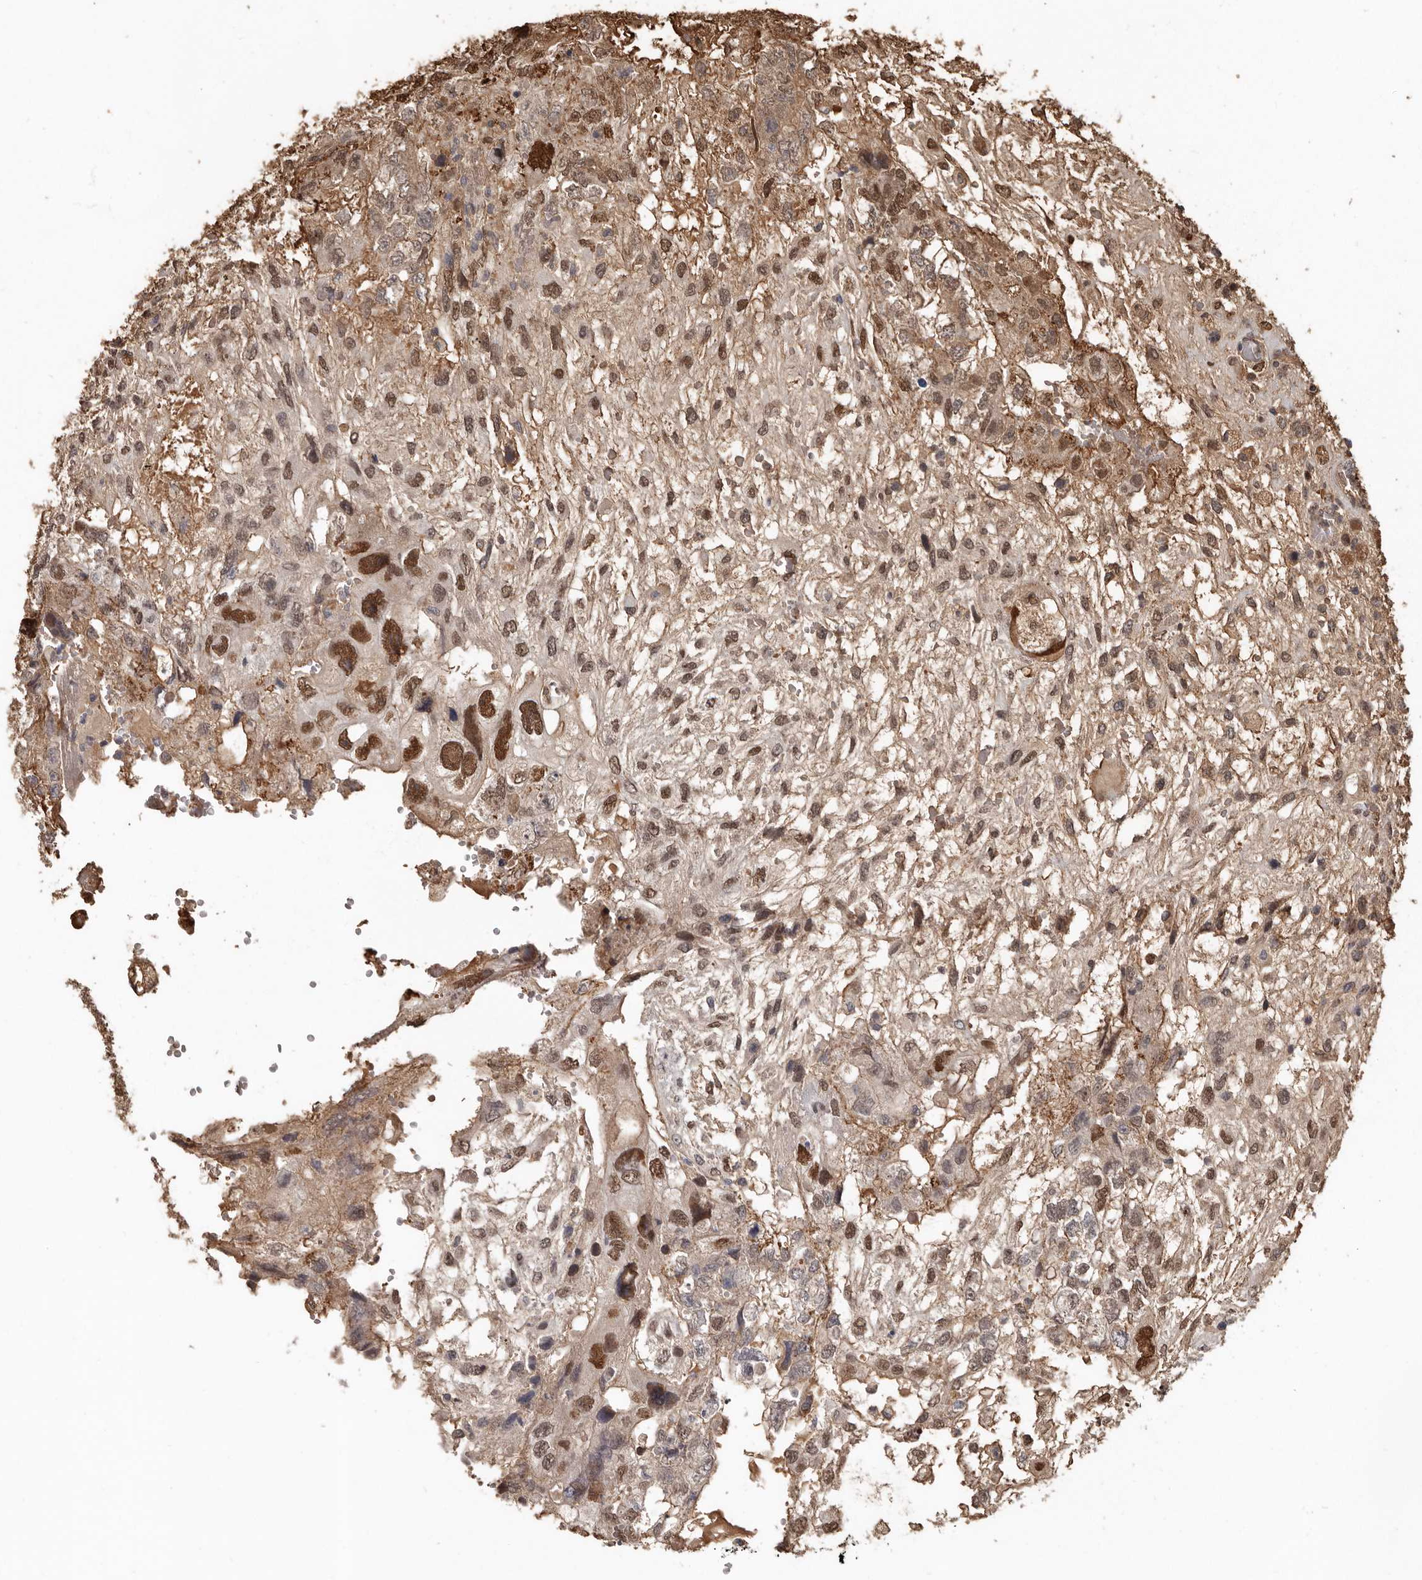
{"staining": {"intensity": "moderate", "quantity": ">75%", "location": "cytoplasmic/membranous,nuclear"}, "tissue": "testis cancer", "cell_type": "Tumor cells", "image_type": "cancer", "snomed": [{"axis": "morphology", "description": "Carcinoma, Embryonal, NOS"}, {"axis": "topography", "description": "Testis"}], "caption": "Immunohistochemical staining of human testis cancer shows moderate cytoplasmic/membranous and nuclear protein expression in approximately >75% of tumor cells.", "gene": "LRGUK", "patient": {"sex": "male", "age": 36}}